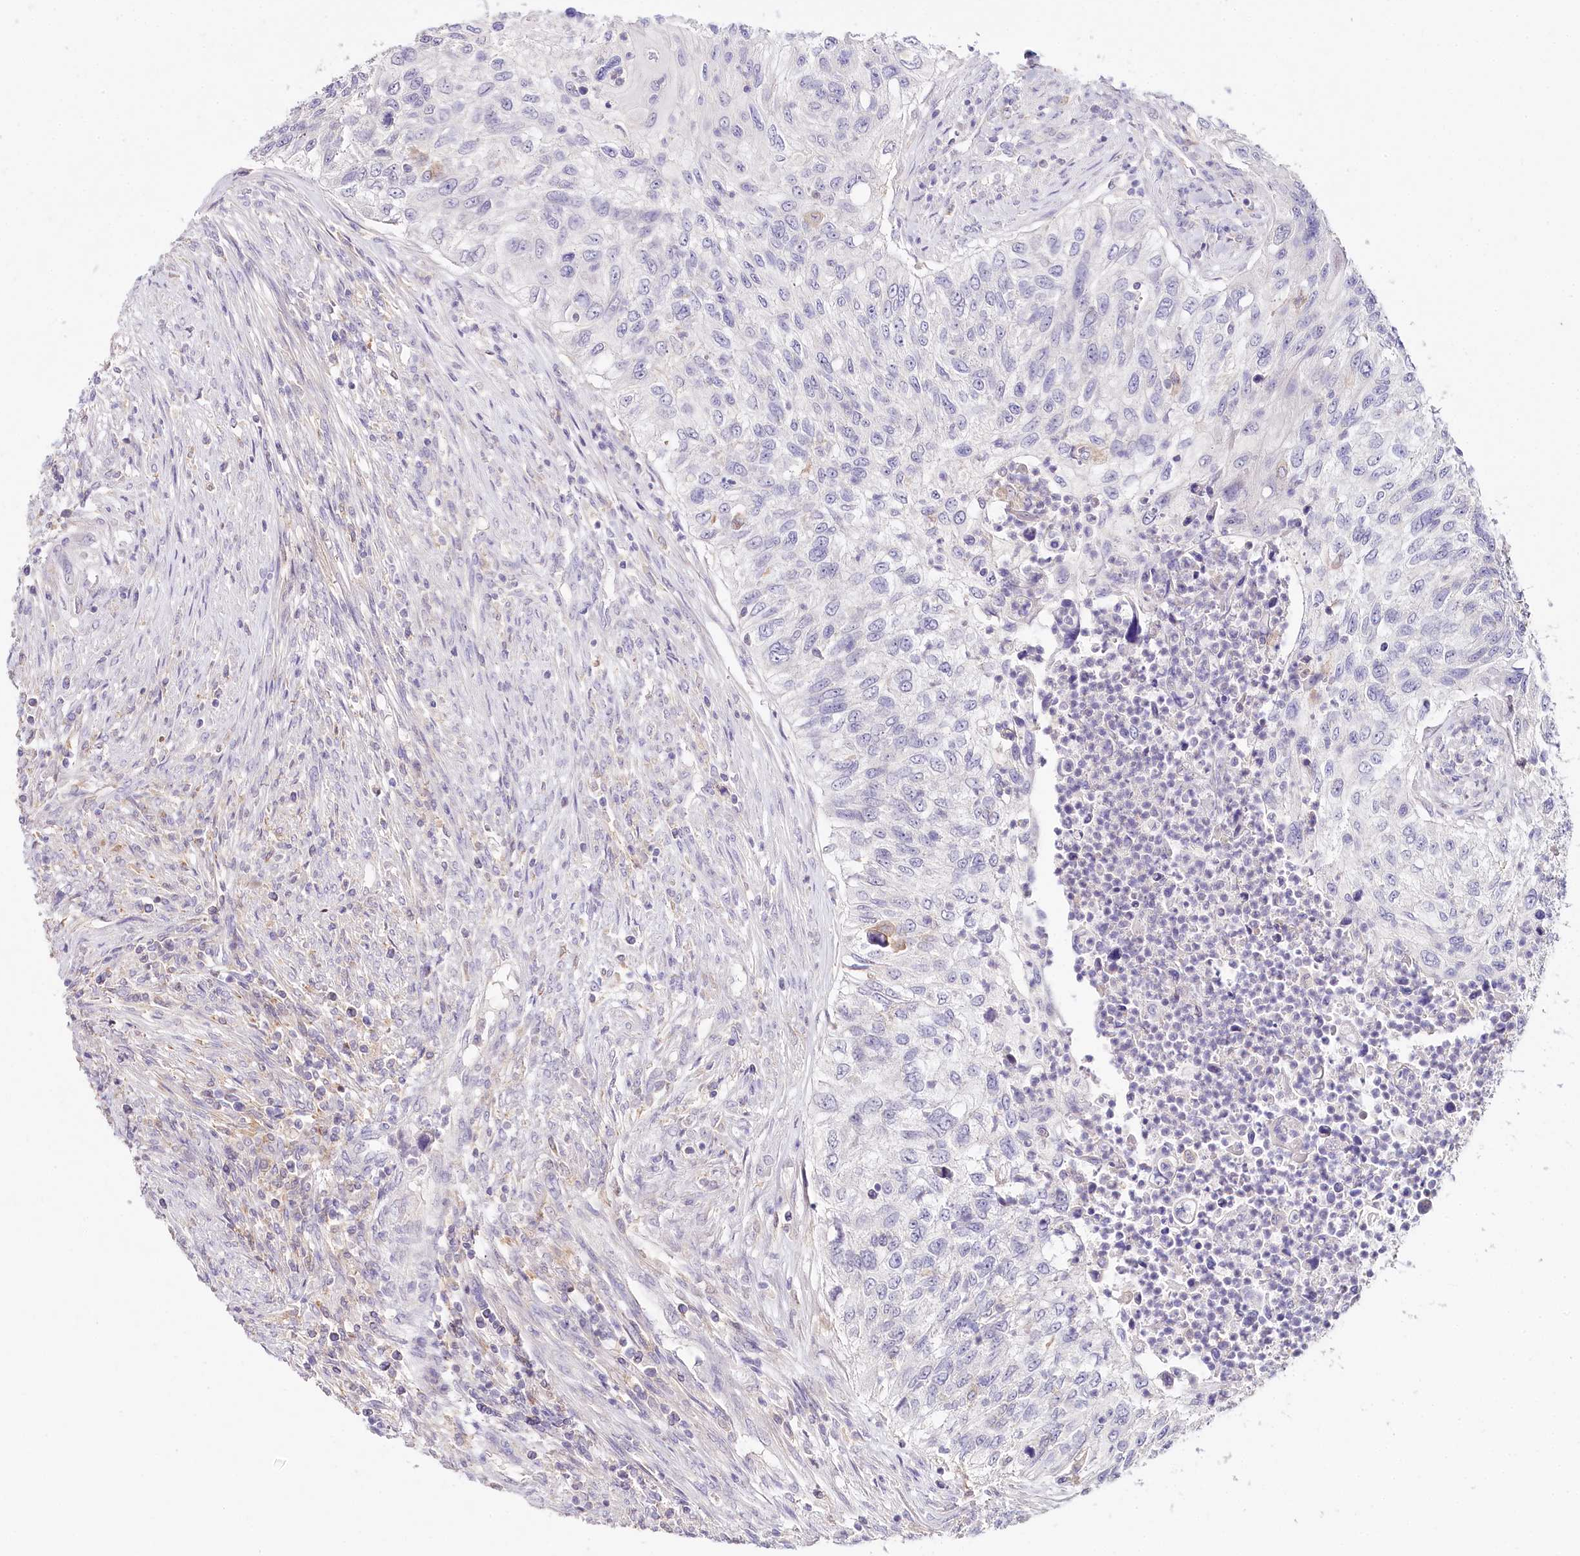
{"staining": {"intensity": "negative", "quantity": "none", "location": "none"}, "tissue": "urothelial cancer", "cell_type": "Tumor cells", "image_type": "cancer", "snomed": [{"axis": "morphology", "description": "Urothelial carcinoma, High grade"}, {"axis": "topography", "description": "Urinary bladder"}], "caption": "Immunohistochemistry micrograph of human urothelial cancer stained for a protein (brown), which demonstrates no positivity in tumor cells. The staining was performed using DAB to visualize the protein expression in brown, while the nuclei were stained in blue with hematoxylin (Magnification: 20x).", "gene": "DAPK1", "patient": {"sex": "female", "age": 60}}